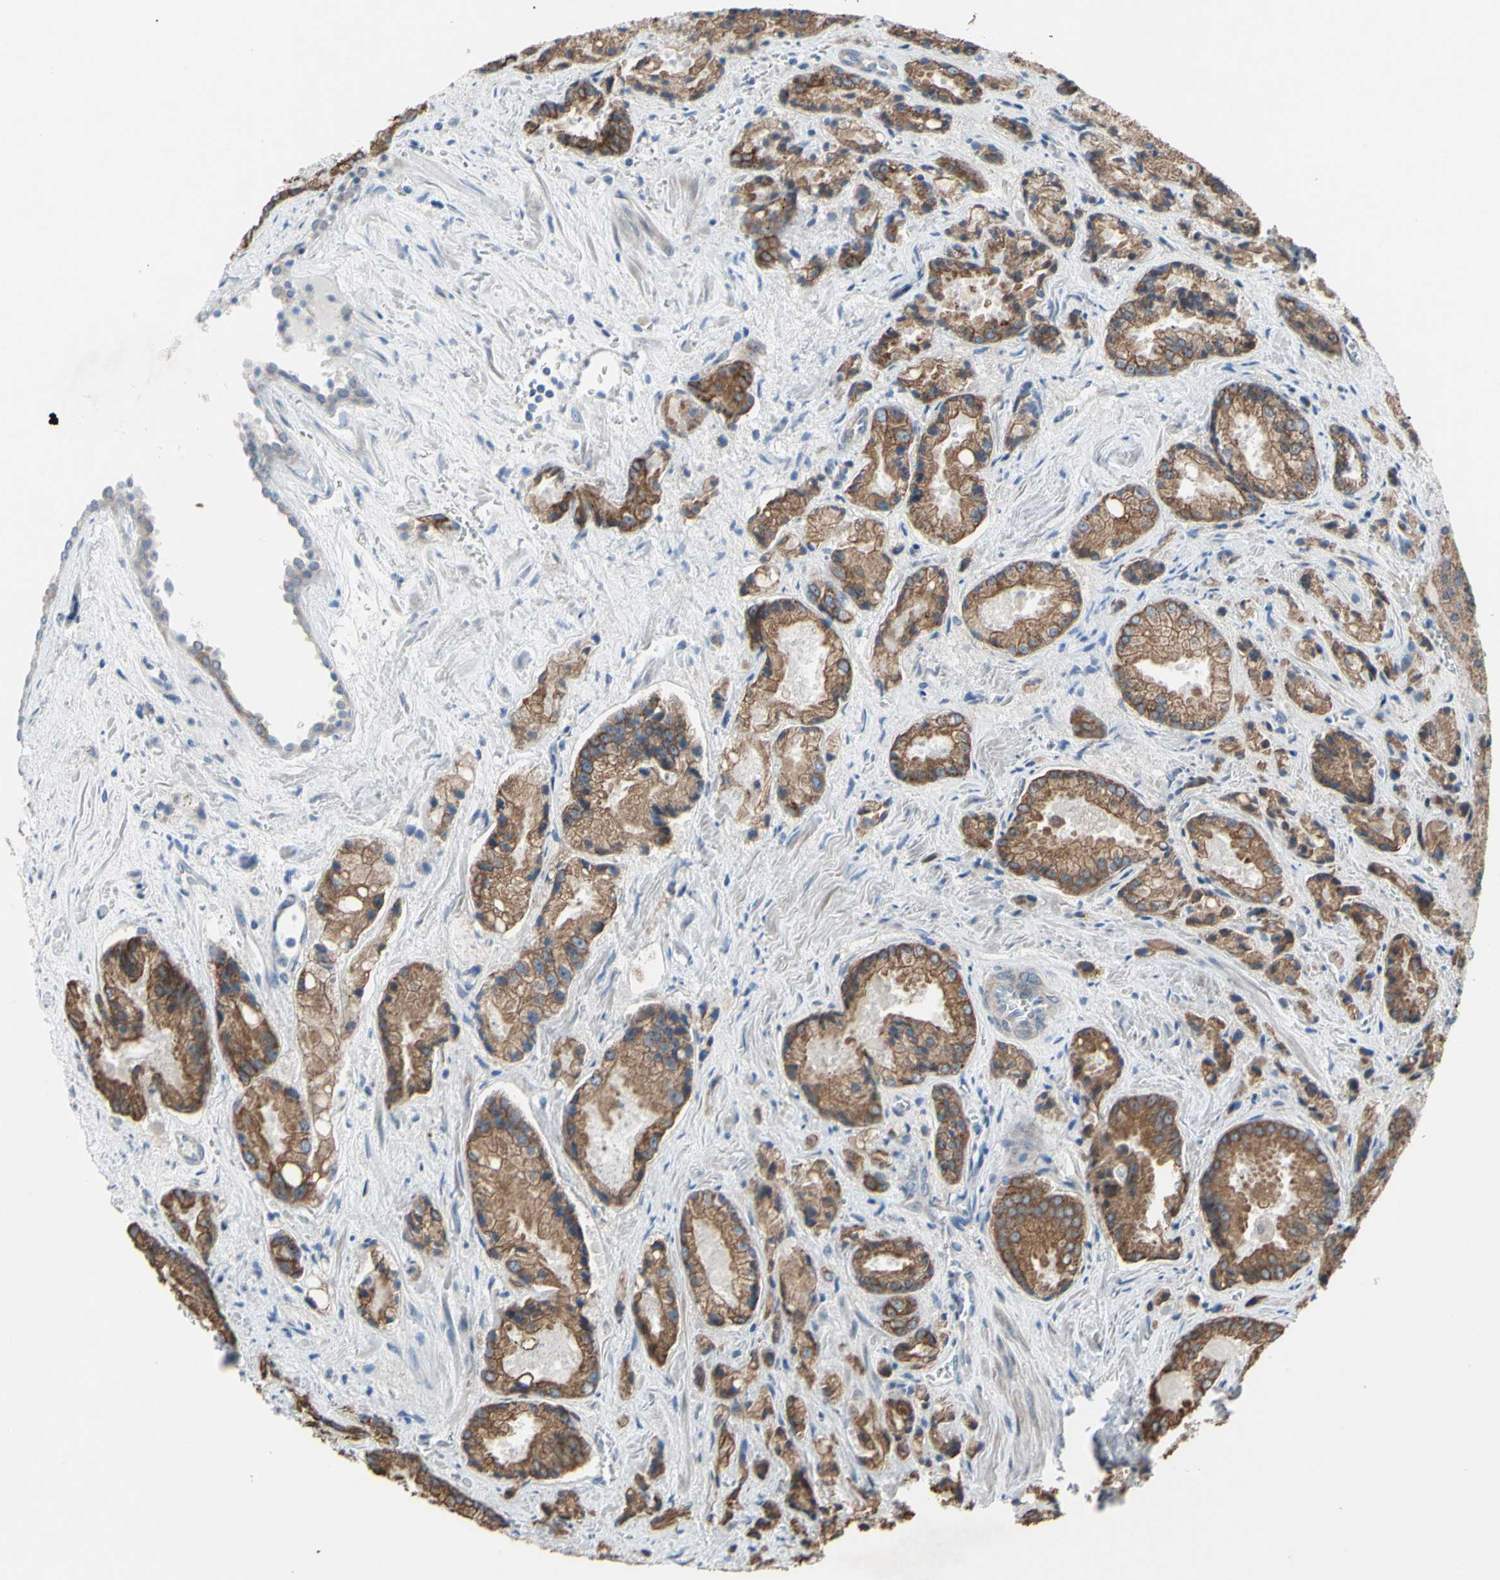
{"staining": {"intensity": "moderate", "quantity": ">75%", "location": "cytoplasmic/membranous"}, "tissue": "prostate cancer", "cell_type": "Tumor cells", "image_type": "cancer", "snomed": [{"axis": "morphology", "description": "Adenocarcinoma, Low grade"}, {"axis": "topography", "description": "Prostate"}], "caption": "A micrograph of human prostate low-grade adenocarcinoma stained for a protein demonstrates moderate cytoplasmic/membranous brown staining in tumor cells. The staining was performed using DAB, with brown indicating positive protein expression. Nuclei are stained blue with hematoxylin.", "gene": "GRAMD2B", "patient": {"sex": "male", "age": 64}}